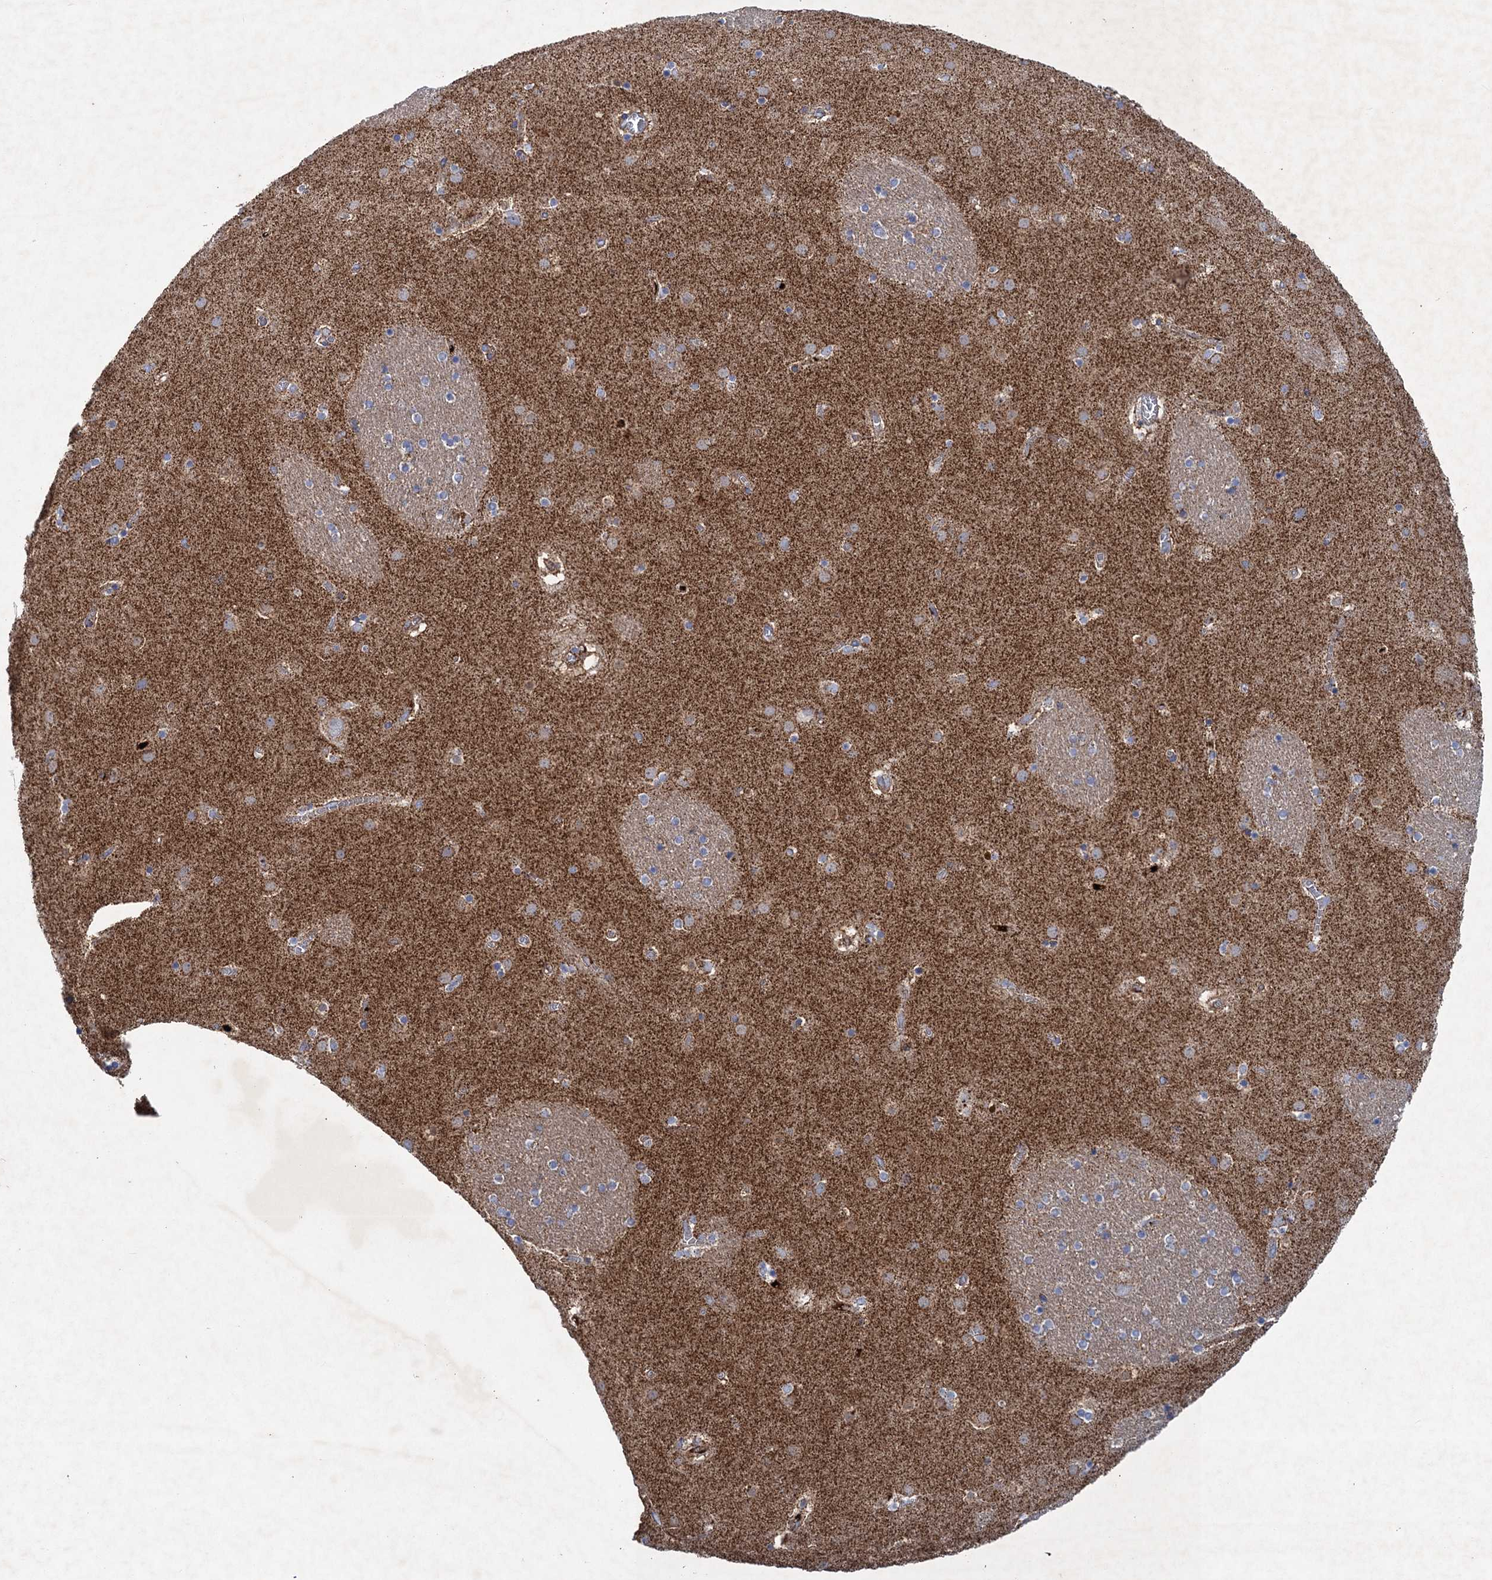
{"staining": {"intensity": "weak", "quantity": "<25%", "location": "cytoplasmic/membranous"}, "tissue": "caudate", "cell_type": "Glial cells", "image_type": "normal", "snomed": [{"axis": "morphology", "description": "Normal tissue, NOS"}, {"axis": "topography", "description": "Lateral ventricle wall"}], "caption": "Caudate was stained to show a protein in brown. There is no significant positivity in glial cells. Brightfield microscopy of immunohistochemistry stained with DAB (brown) and hematoxylin (blue), captured at high magnification.", "gene": "GTPBP3", "patient": {"sex": "male", "age": 70}}